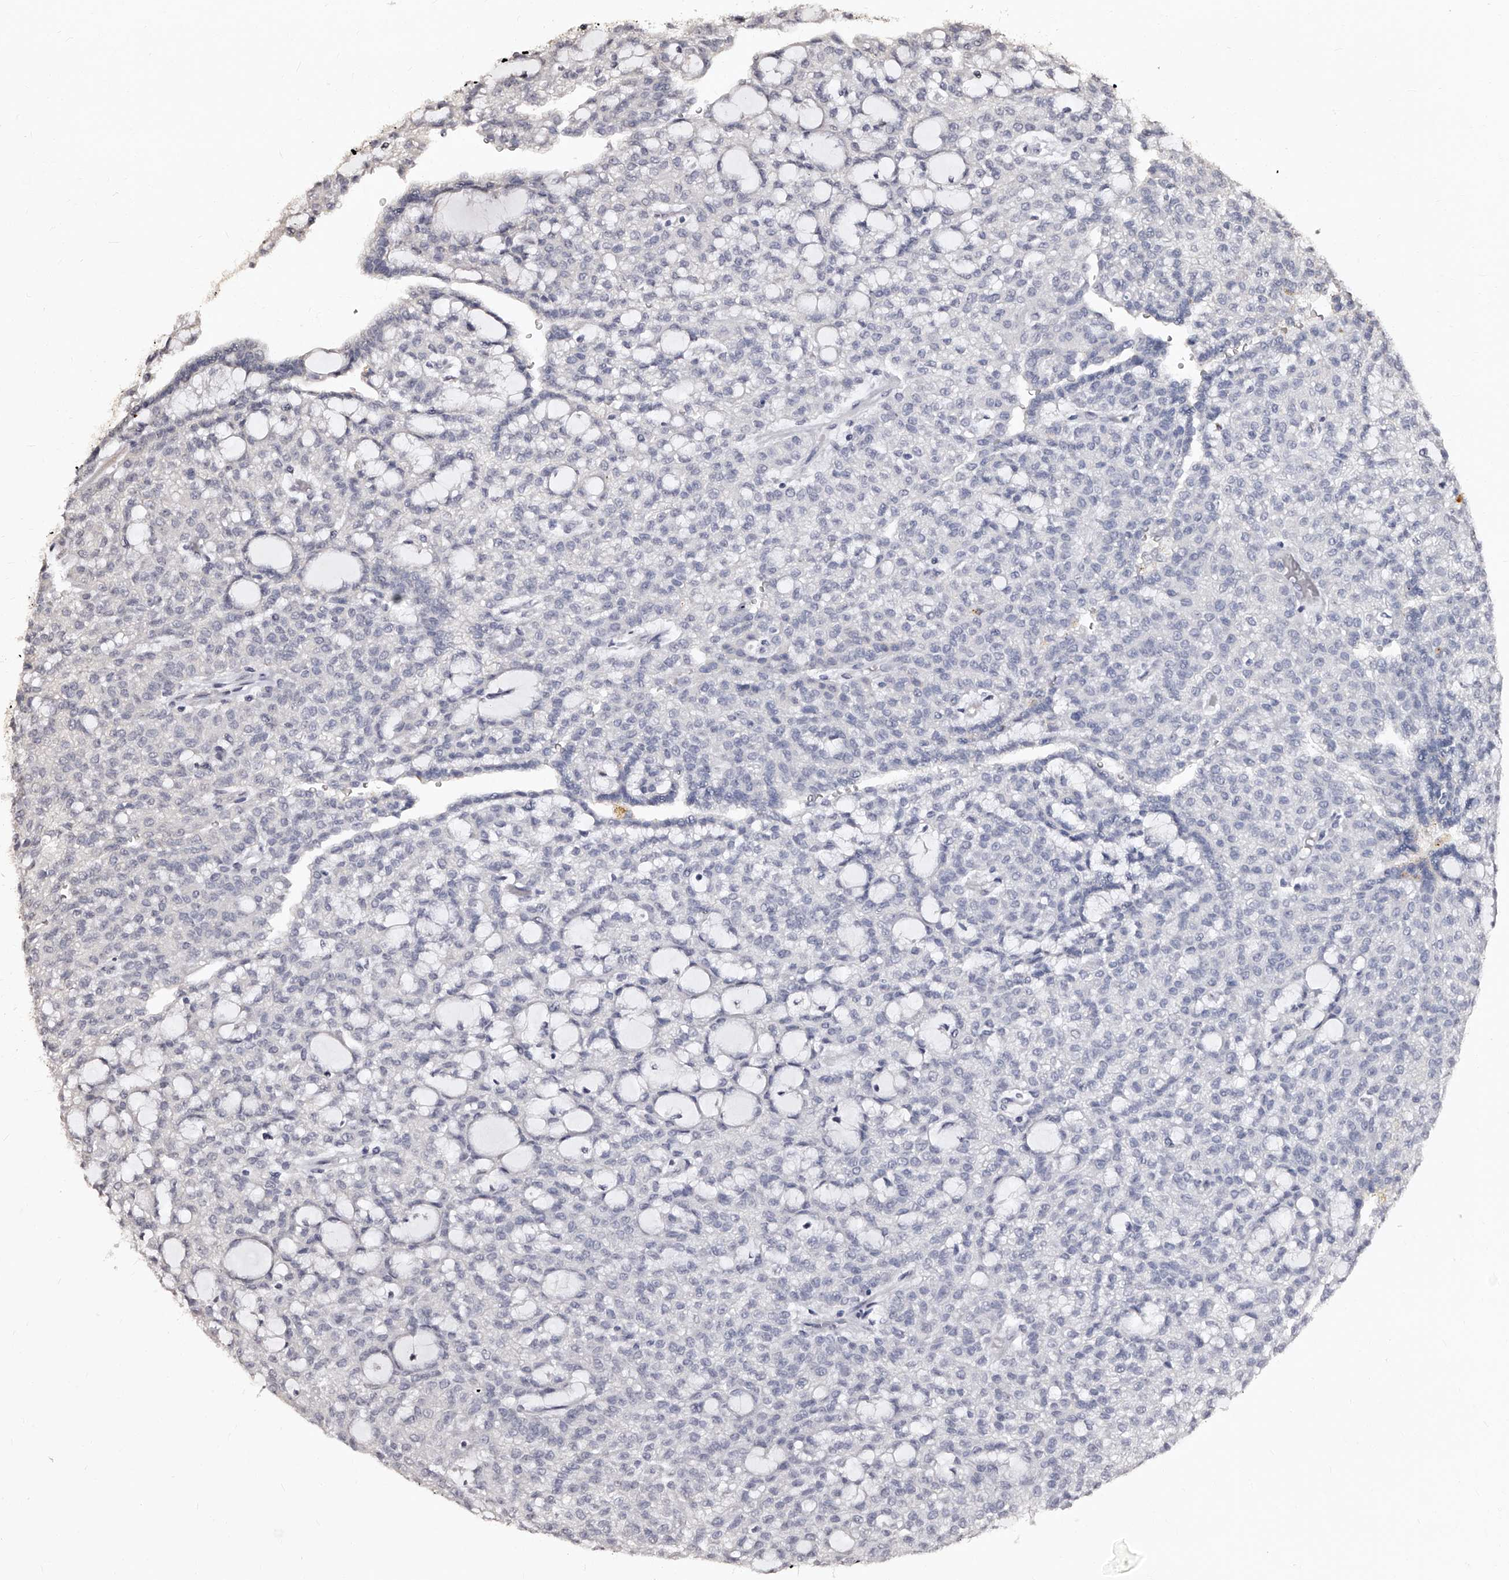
{"staining": {"intensity": "negative", "quantity": "none", "location": "none"}, "tissue": "renal cancer", "cell_type": "Tumor cells", "image_type": "cancer", "snomed": [{"axis": "morphology", "description": "Adenocarcinoma, NOS"}, {"axis": "topography", "description": "Kidney"}], "caption": "DAB (3,3'-diaminobenzidine) immunohistochemical staining of renal cancer (adenocarcinoma) displays no significant expression in tumor cells.", "gene": "TSHR", "patient": {"sex": "male", "age": 63}}